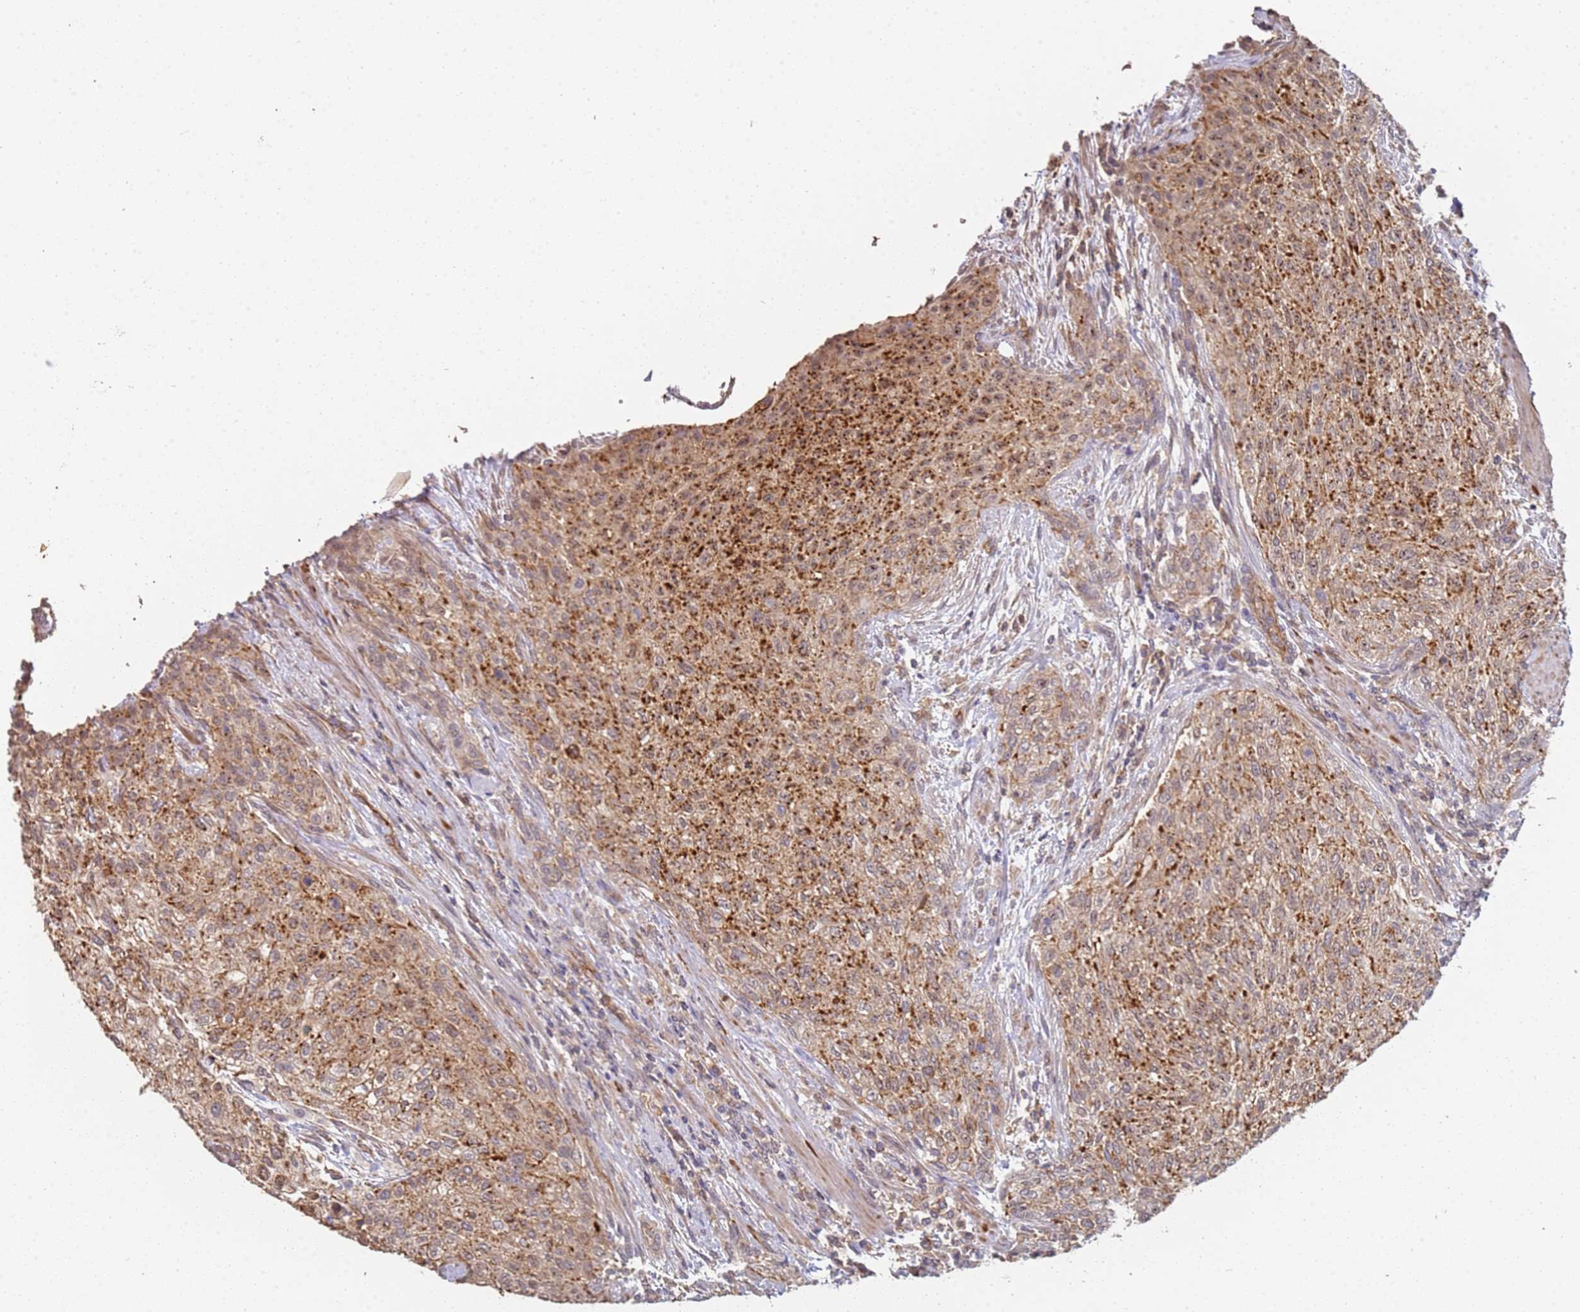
{"staining": {"intensity": "strong", "quantity": ">75%", "location": "cytoplasmic/membranous"}, "tissue": "urothelial cancer", "cell_type": "Tumor cells", "image_type": "cancer", "snomed": [{"axis": "morphology", "description": "Normal tissue, NOS"}, {"axis": "morphology", "description": "Urothelial carcinoma, NOS"}, {"axis": "topography", "description": "Urinary bladder"}, {"axis": "topography", "description": "Peripheral nerve tissue"}], "caption": "Tumor cells reveal high levels of strong cytoplasmic/membranous staining in approximately >75% of cells in human transitional cell carcinoma. (IHC, brightfield microscopy, high magnification).", "gene": "ABCB6", "patient": {"sex": "male", "age": 35}}